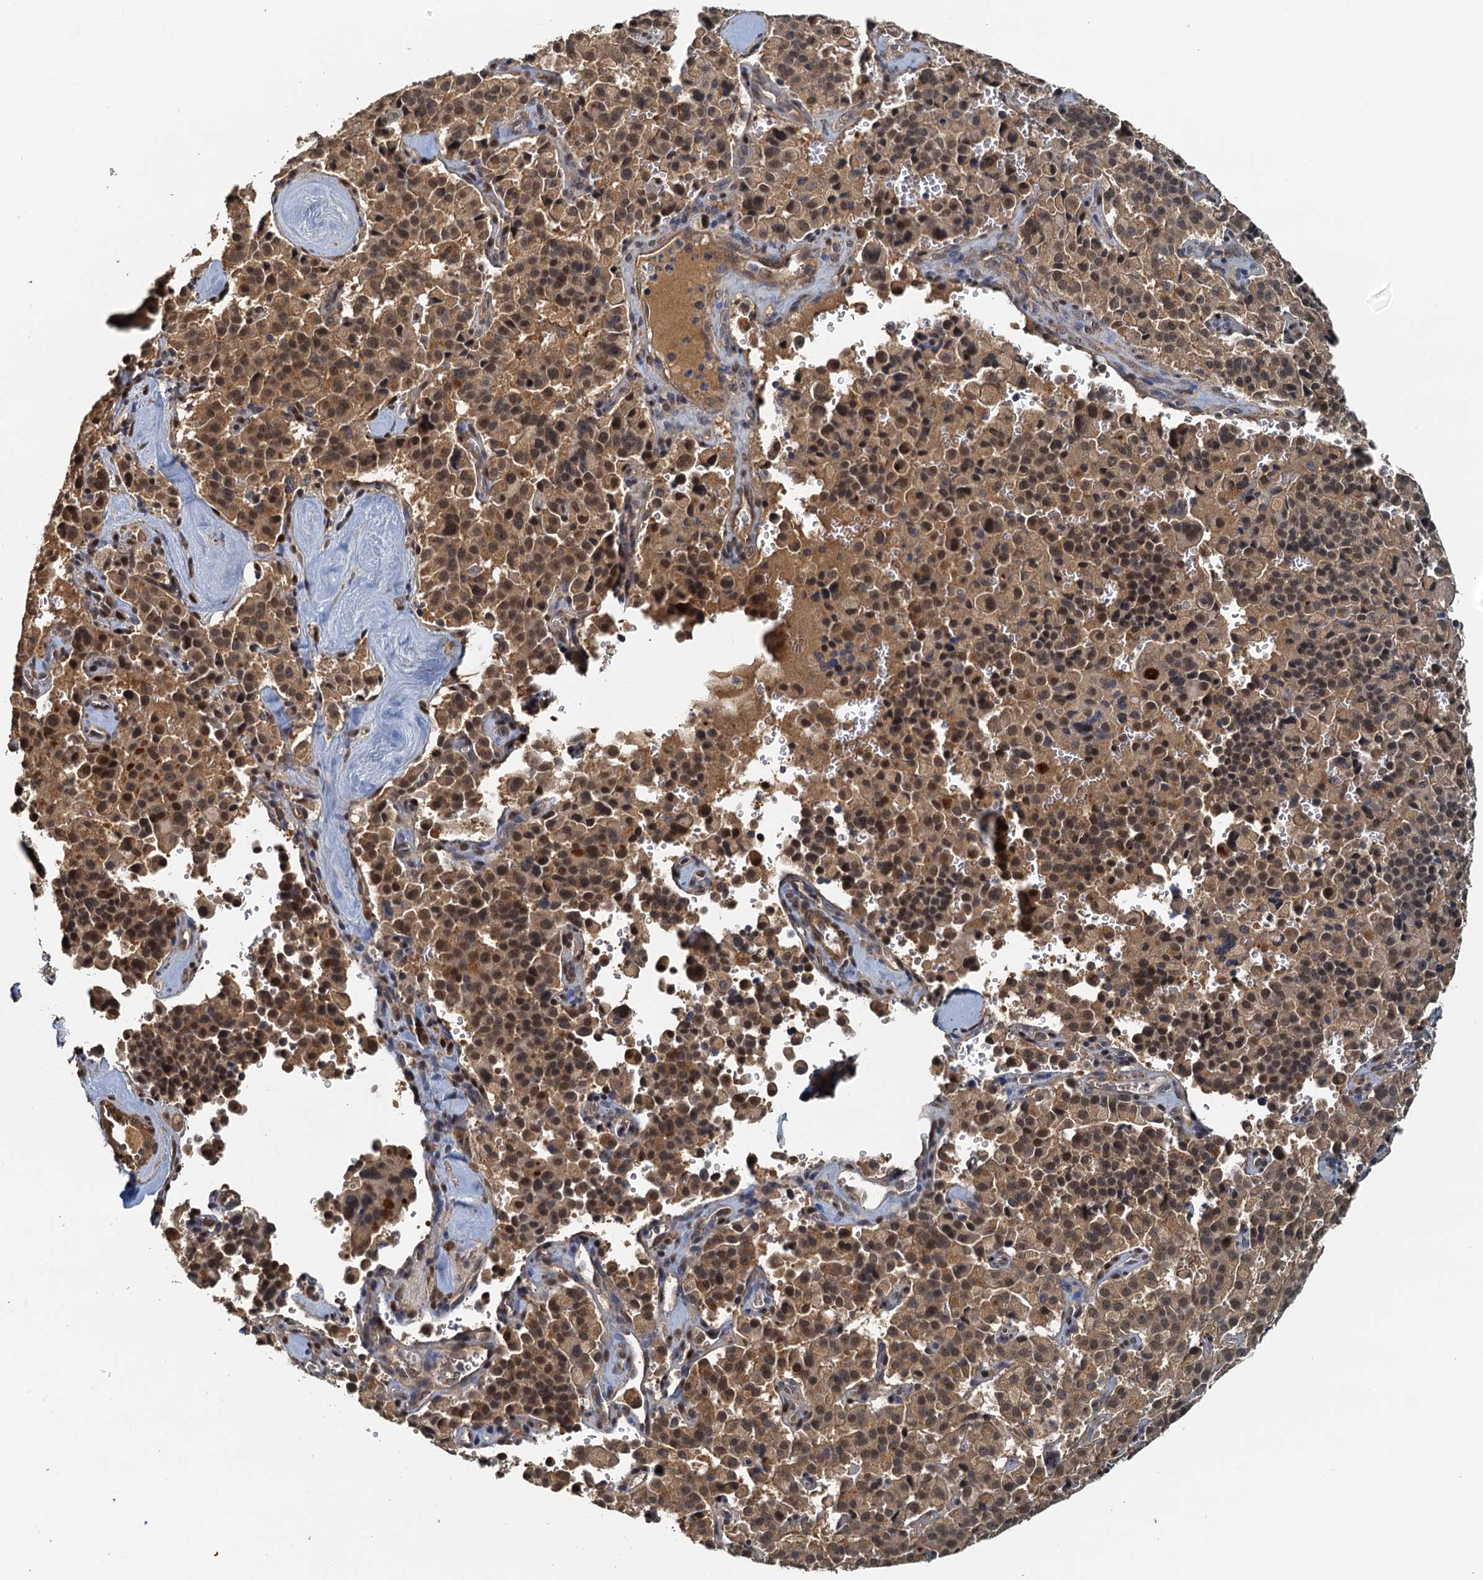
{"staining": {"intensity": "moderate", "quantity": ">75%", "location": "cytoplasmic/membranous,nuclear"}, "tissue": "pancreatic cancer", "cell_type": "Tumor cells", "image_type": "cancer", "snomed": [{"axis": "morphology", "description": "Adenocarcinoma, NOS"}, {"axis": "topography", "description": "Pancreas"}], "caption": "The photomicrograph demonstrates immunohistochemical staining of adenocarcinoma (pancreatic). There is moderate cytoplasmic/membranous and nuclear expression is identified in approximately >75% of tumor cells.", "gene": "UBL7", "patient": {"sex": "male", "age": 65}}